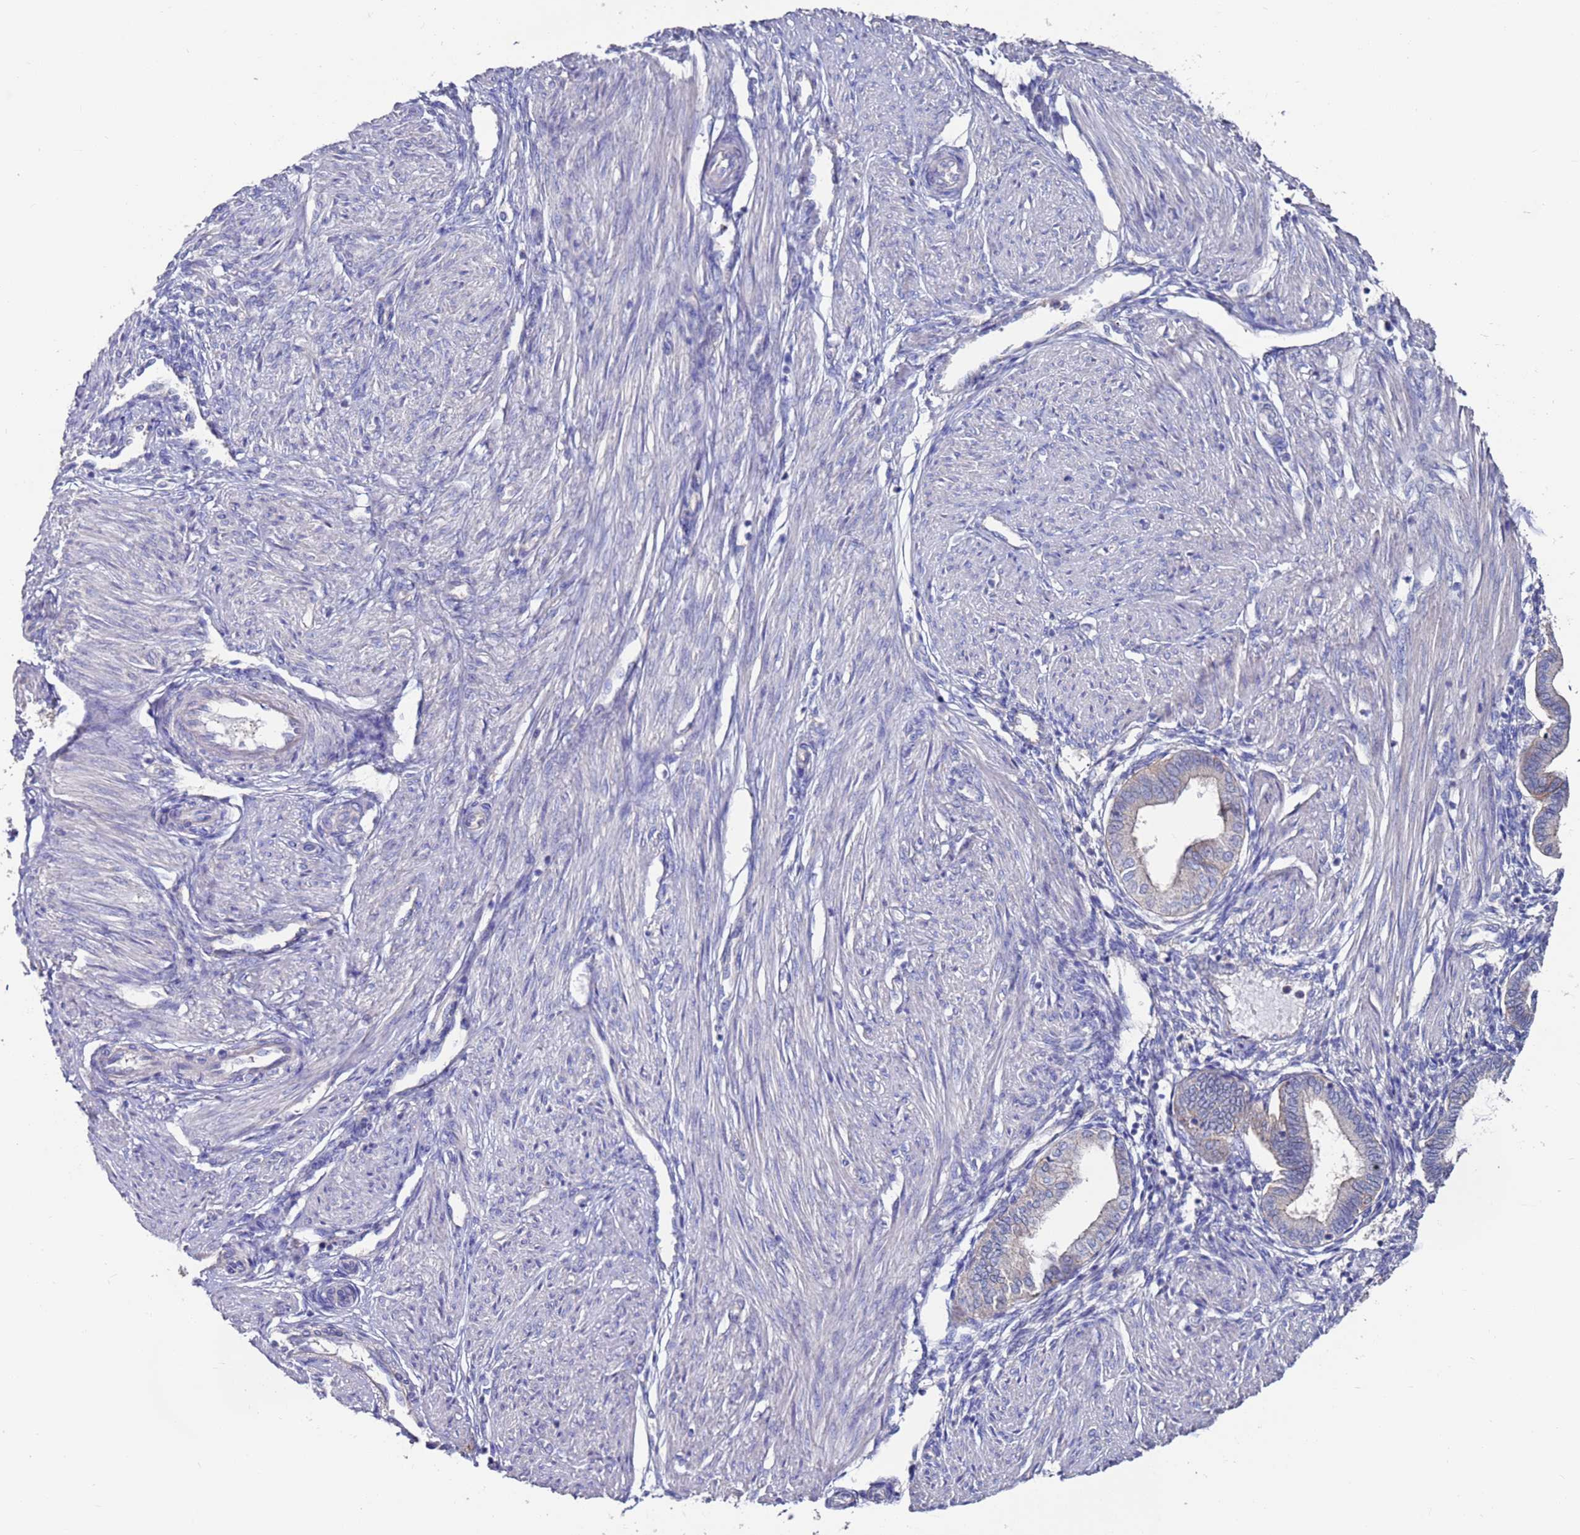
{"staining": {"intensity": "negative", "quantity": "none", "location": "none"}, "tissue": "endometrium", "cell_type": "Cells in endometrial stroma", "image_type": "normal", "snomed": [{"axis": "morphology", "description": "Normal tissue, NOS"}, {"axis": "topography", "description": "Endometrium"}], "caption": "A high-resolution image shows immunohistochemistry (IHC) staining of benign endometrium, which reveals no significant expression in cells in endometrial stroma.", "gene": "KRTCAP3", "patient": {"sex": "female", "age": 53}}